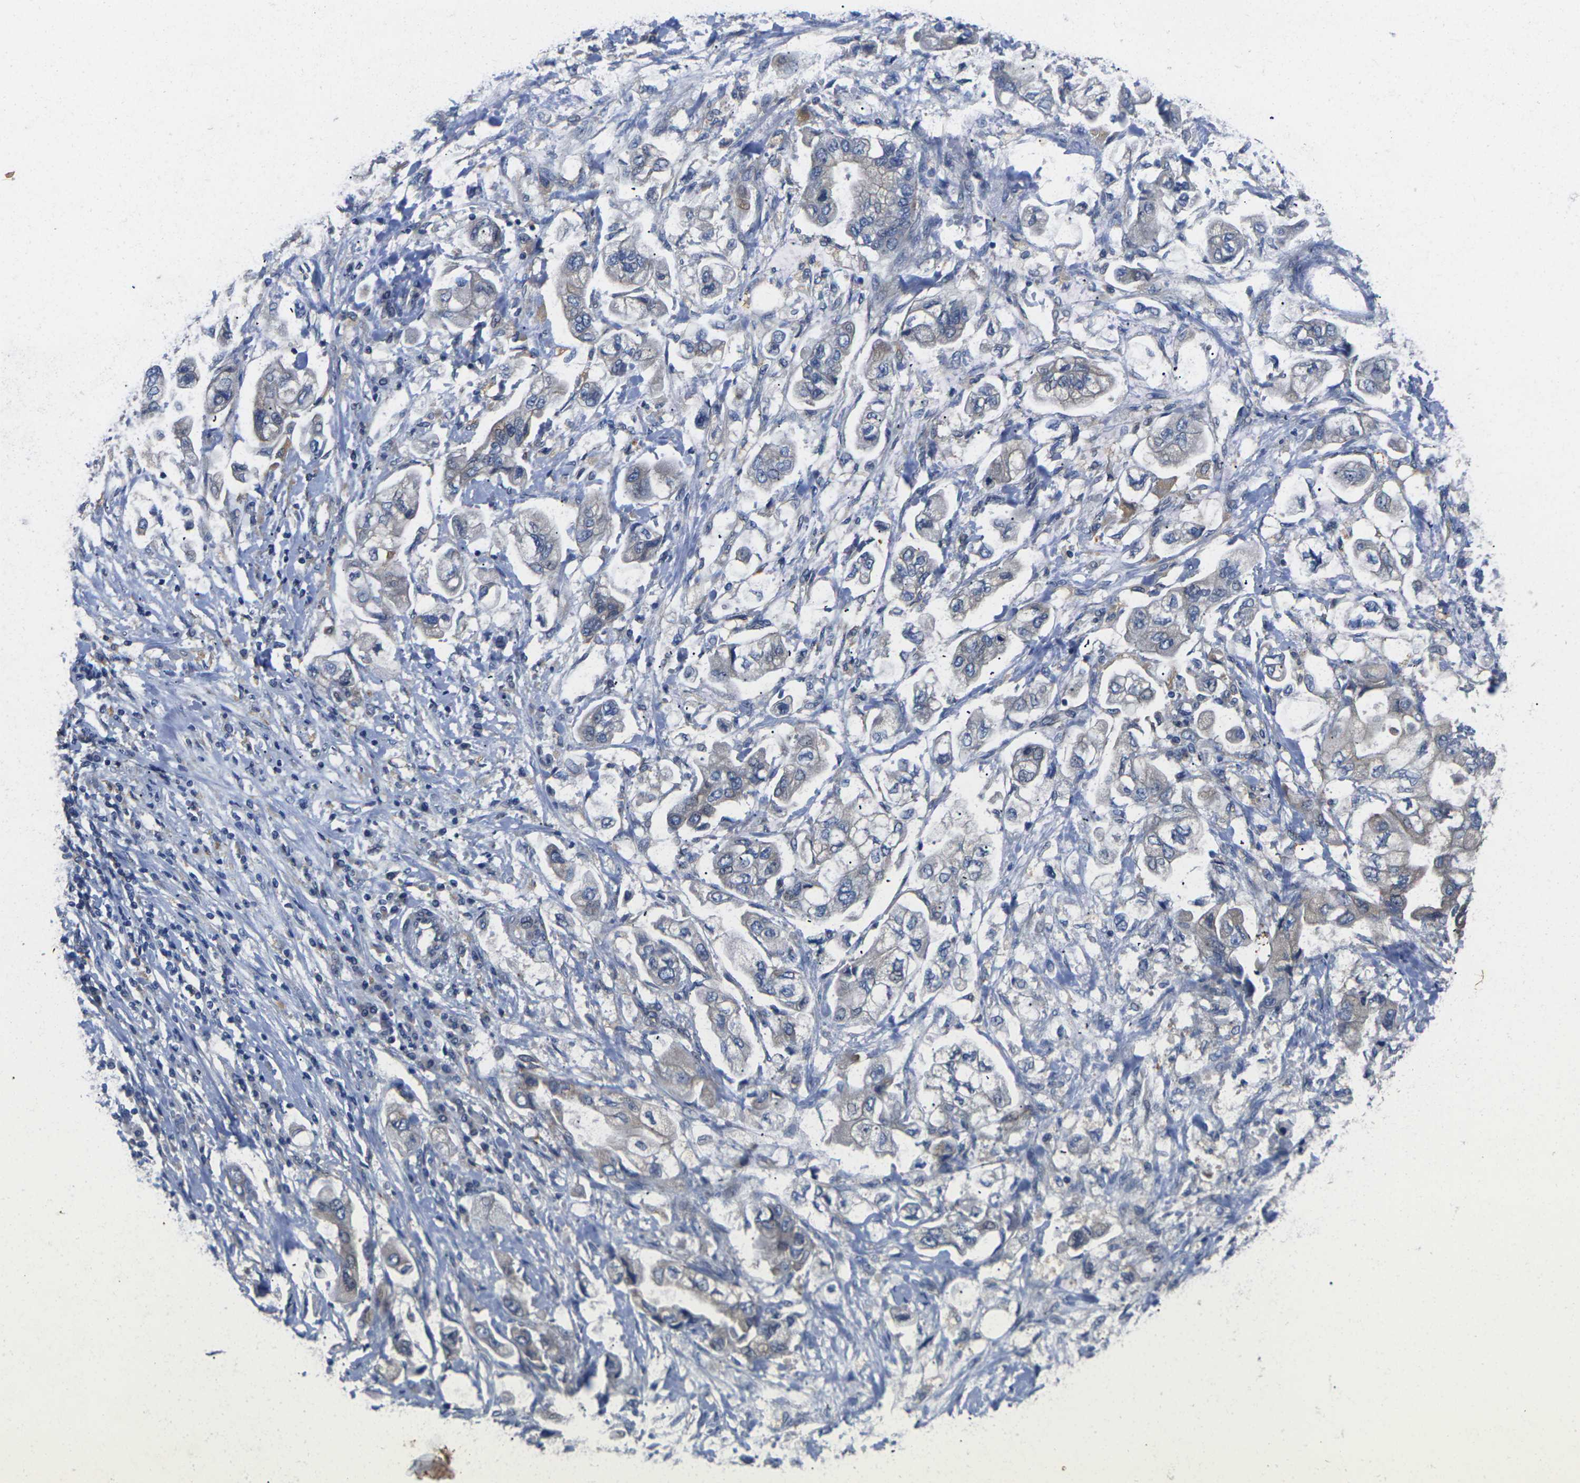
{"staining": {"intensity": "negative", "quantity": "none", "location": "none"}, "tissue": "stomach cancer", "cell_type": "Tumor cells", "image_type": "cancer", "snomed": [{"axis": "morphology", "description": "Adenocarcinoma, NOS"}, {"axis": "topography", "description": "Stomach"}], "caption": "The photomicrograph displays no staining of tumor cells in adenocarcinoma (stomach). (DAB (3,3'-diaminobenzidine) immunohistochemistry (IHC) visualized using brightfield microscopy, high magnification).", "gene": "SCNN1A", "patient": {"sex": "male", "age": 62}}